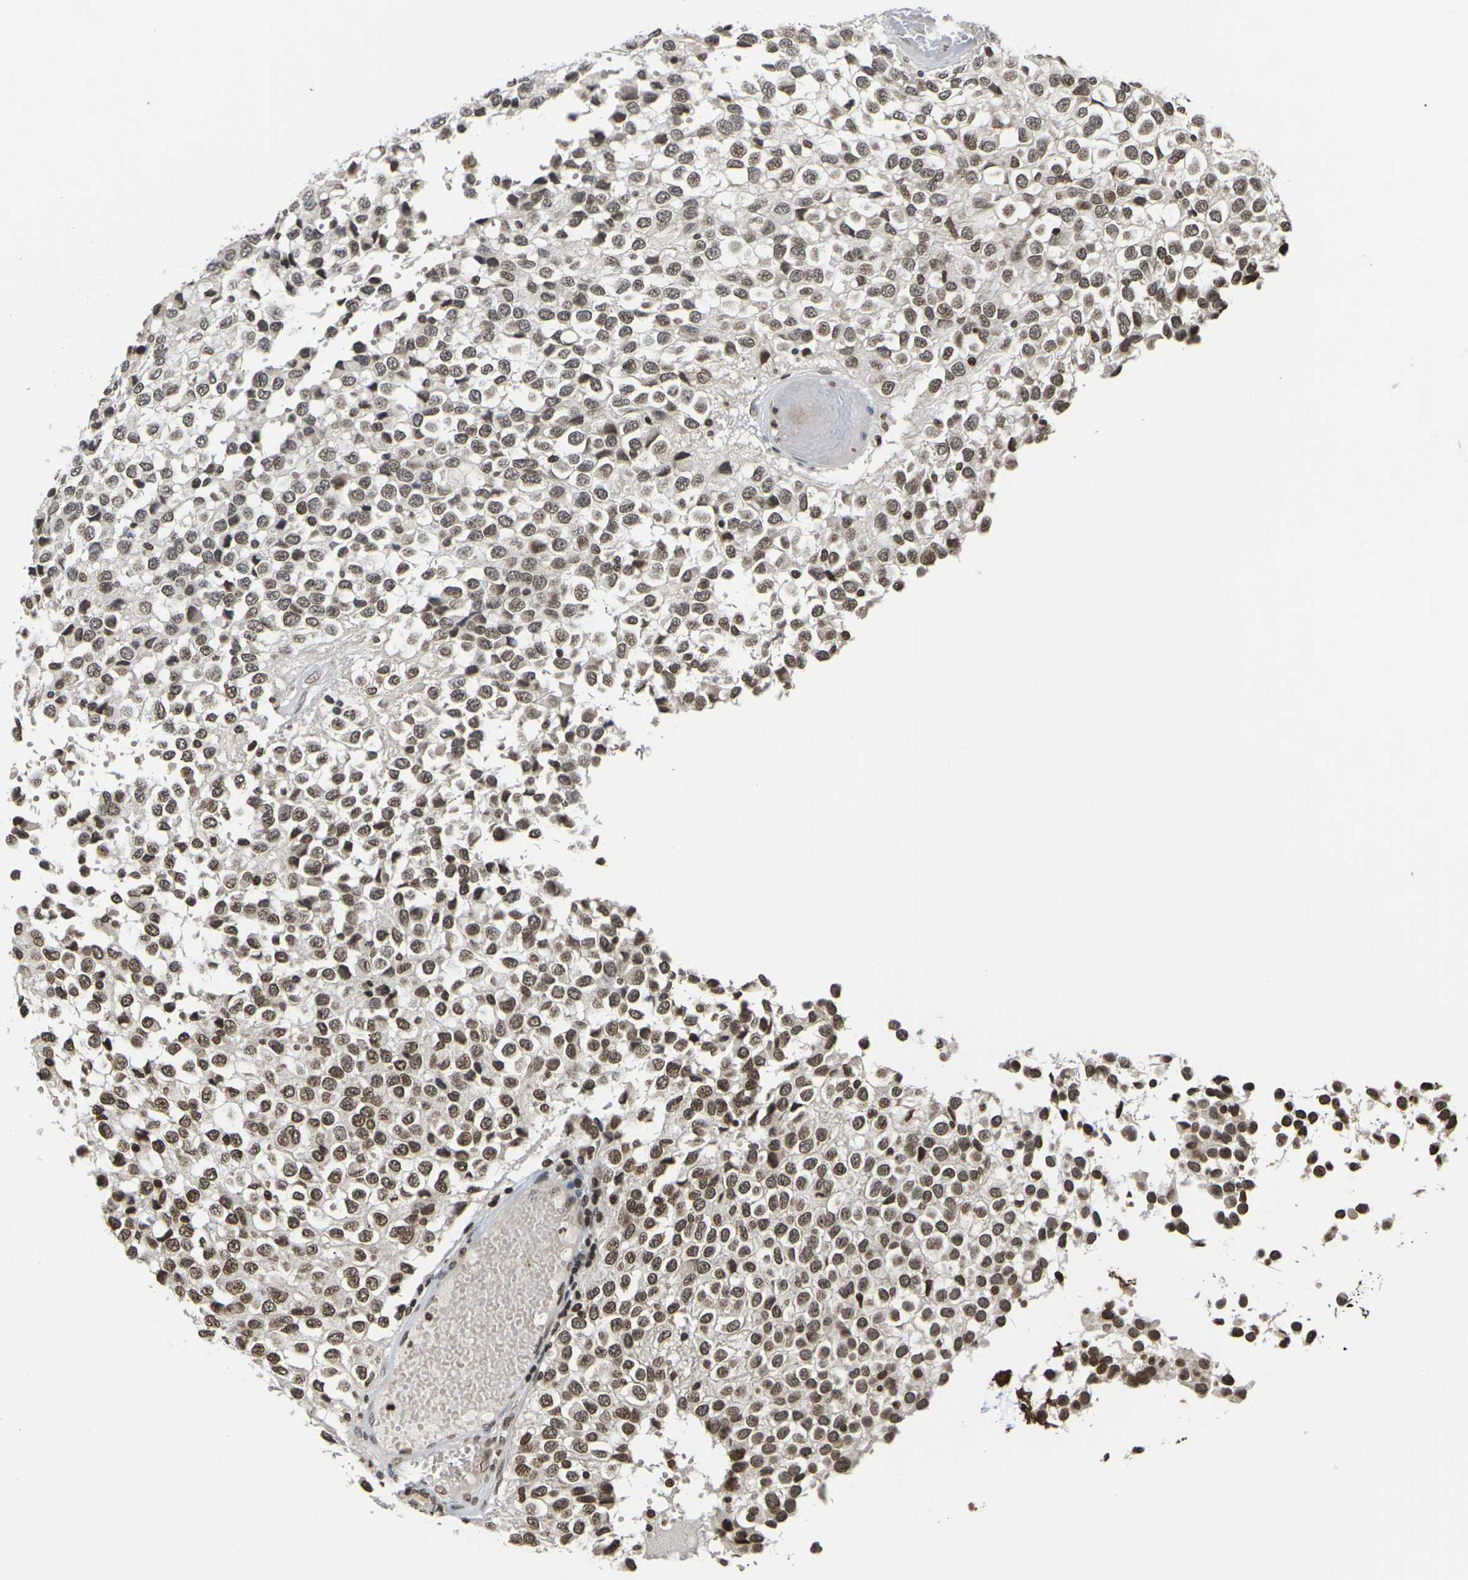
{"staining": {"intensity": "moderate", "quantity": ">75%", "location": "nuclear"}, "tissue": "glioma", "cell_type": "Tumor cells", "image_type": "cancer", "snomed": [{"axis": "morphology", "description": "Glioma, malignant, High grade"}, {"axis": "topography", "description": "Brain"}], "caption": "IHC (DAB) staining of glioma reveals moderate nuclear protein expression in about >75% of tumor cells. (DAB (3,3'-diaminobenzidine) IHC, brown staining for protein, blue staining for nuclei).", "gene": "ETV5", "patient": {"sex": "male", "age": 32}}